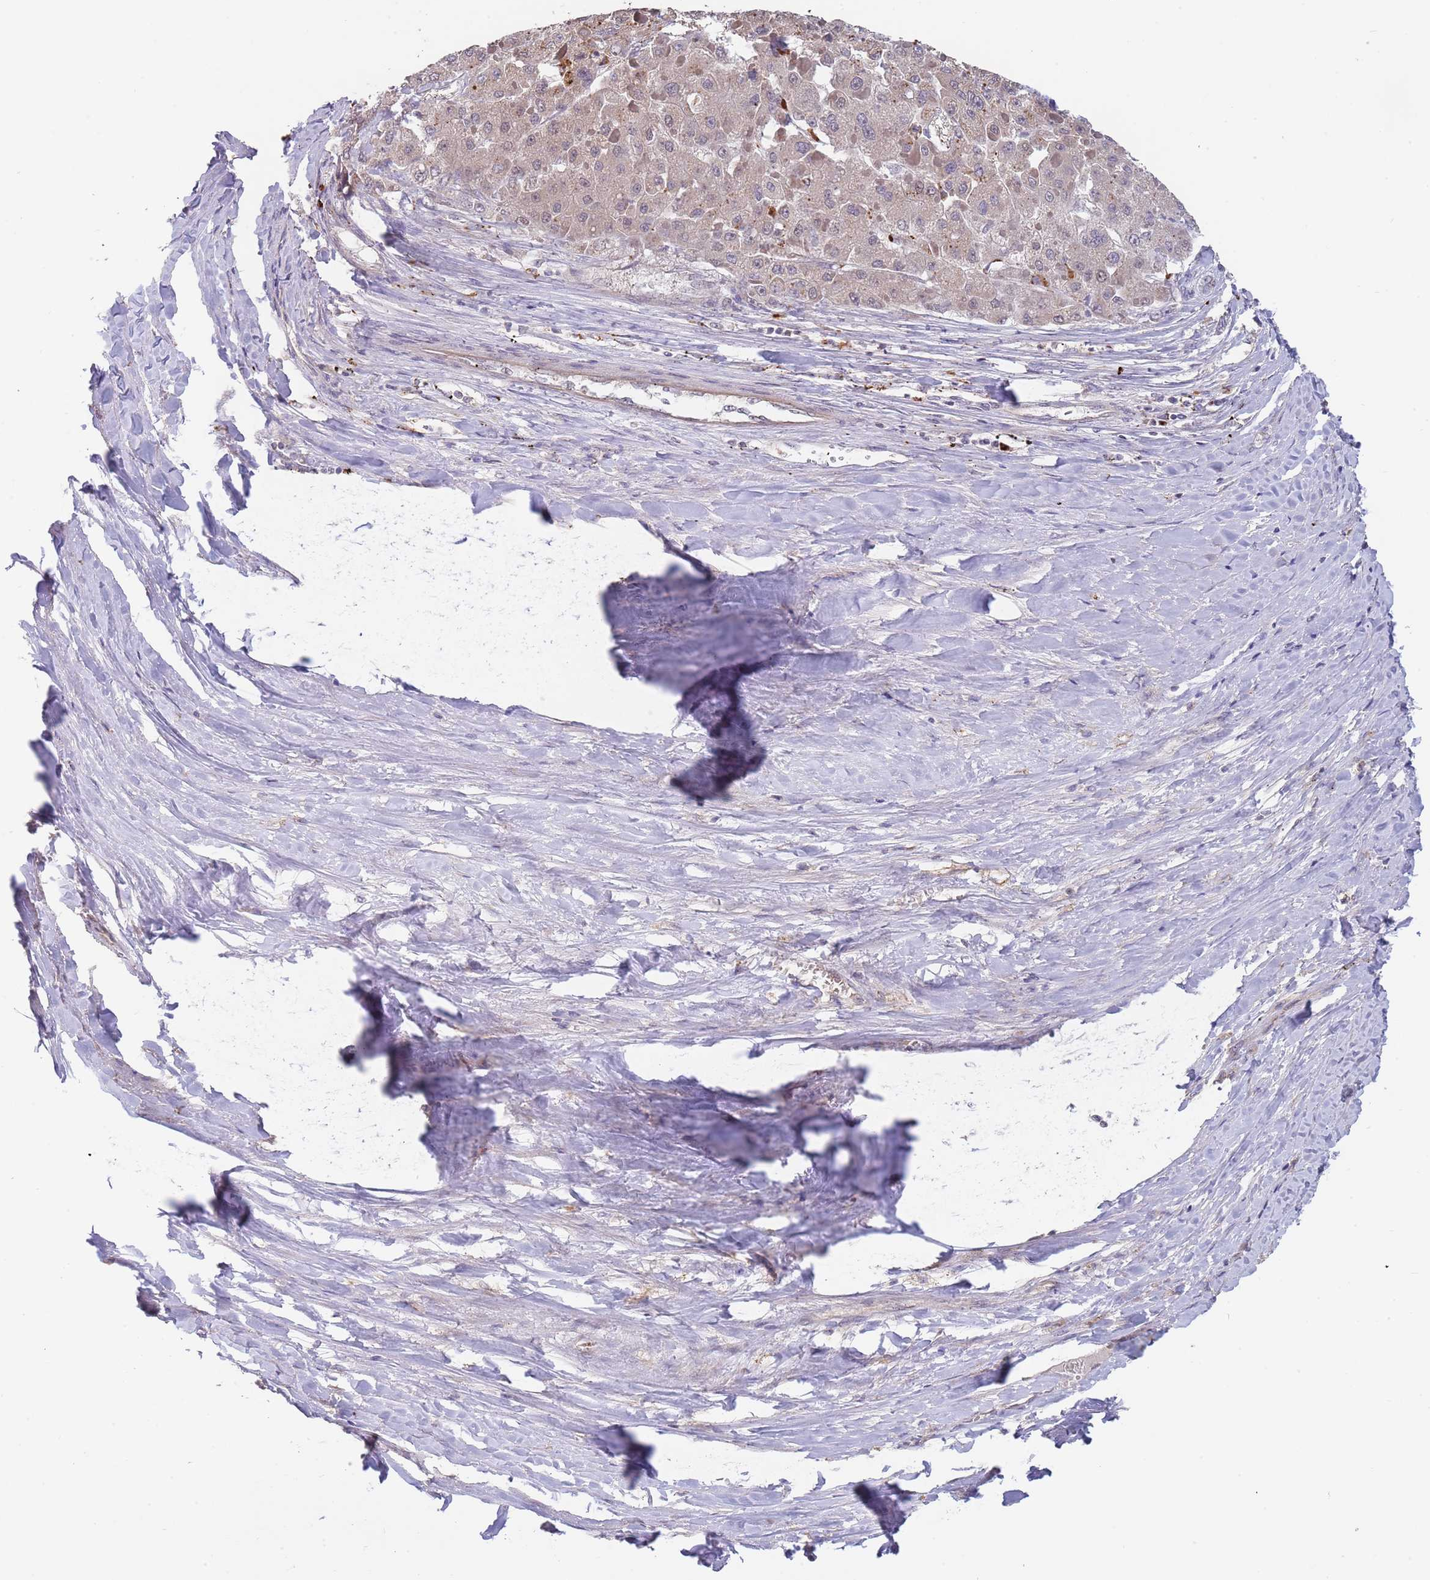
{"staining": {"intensity": "weak", "quantity": "<25%", "location": "cytoplasmic/membranous"}, "tissue": "liver cancer", "cell_type": "Tumor cells", "image_type": "cancer", "snomed": [{"axis": "morphology", "description": "Carcinoma, Hepatocellular, NOS"}, {"axis": "topography", "description": "Liver"}], "caption": "Immunohistochemistry photomicrograph of human liver cancer stained for a protein (brown), which reveals no positivity in tumor cells. The staining is performed using DAB (3,3'-diaminobenzidine) brown chromogen with nuclei counter-stained in using hematoxylin.", "gene": "TMEM64", "patient": {"sex": "female", "age": 73}}